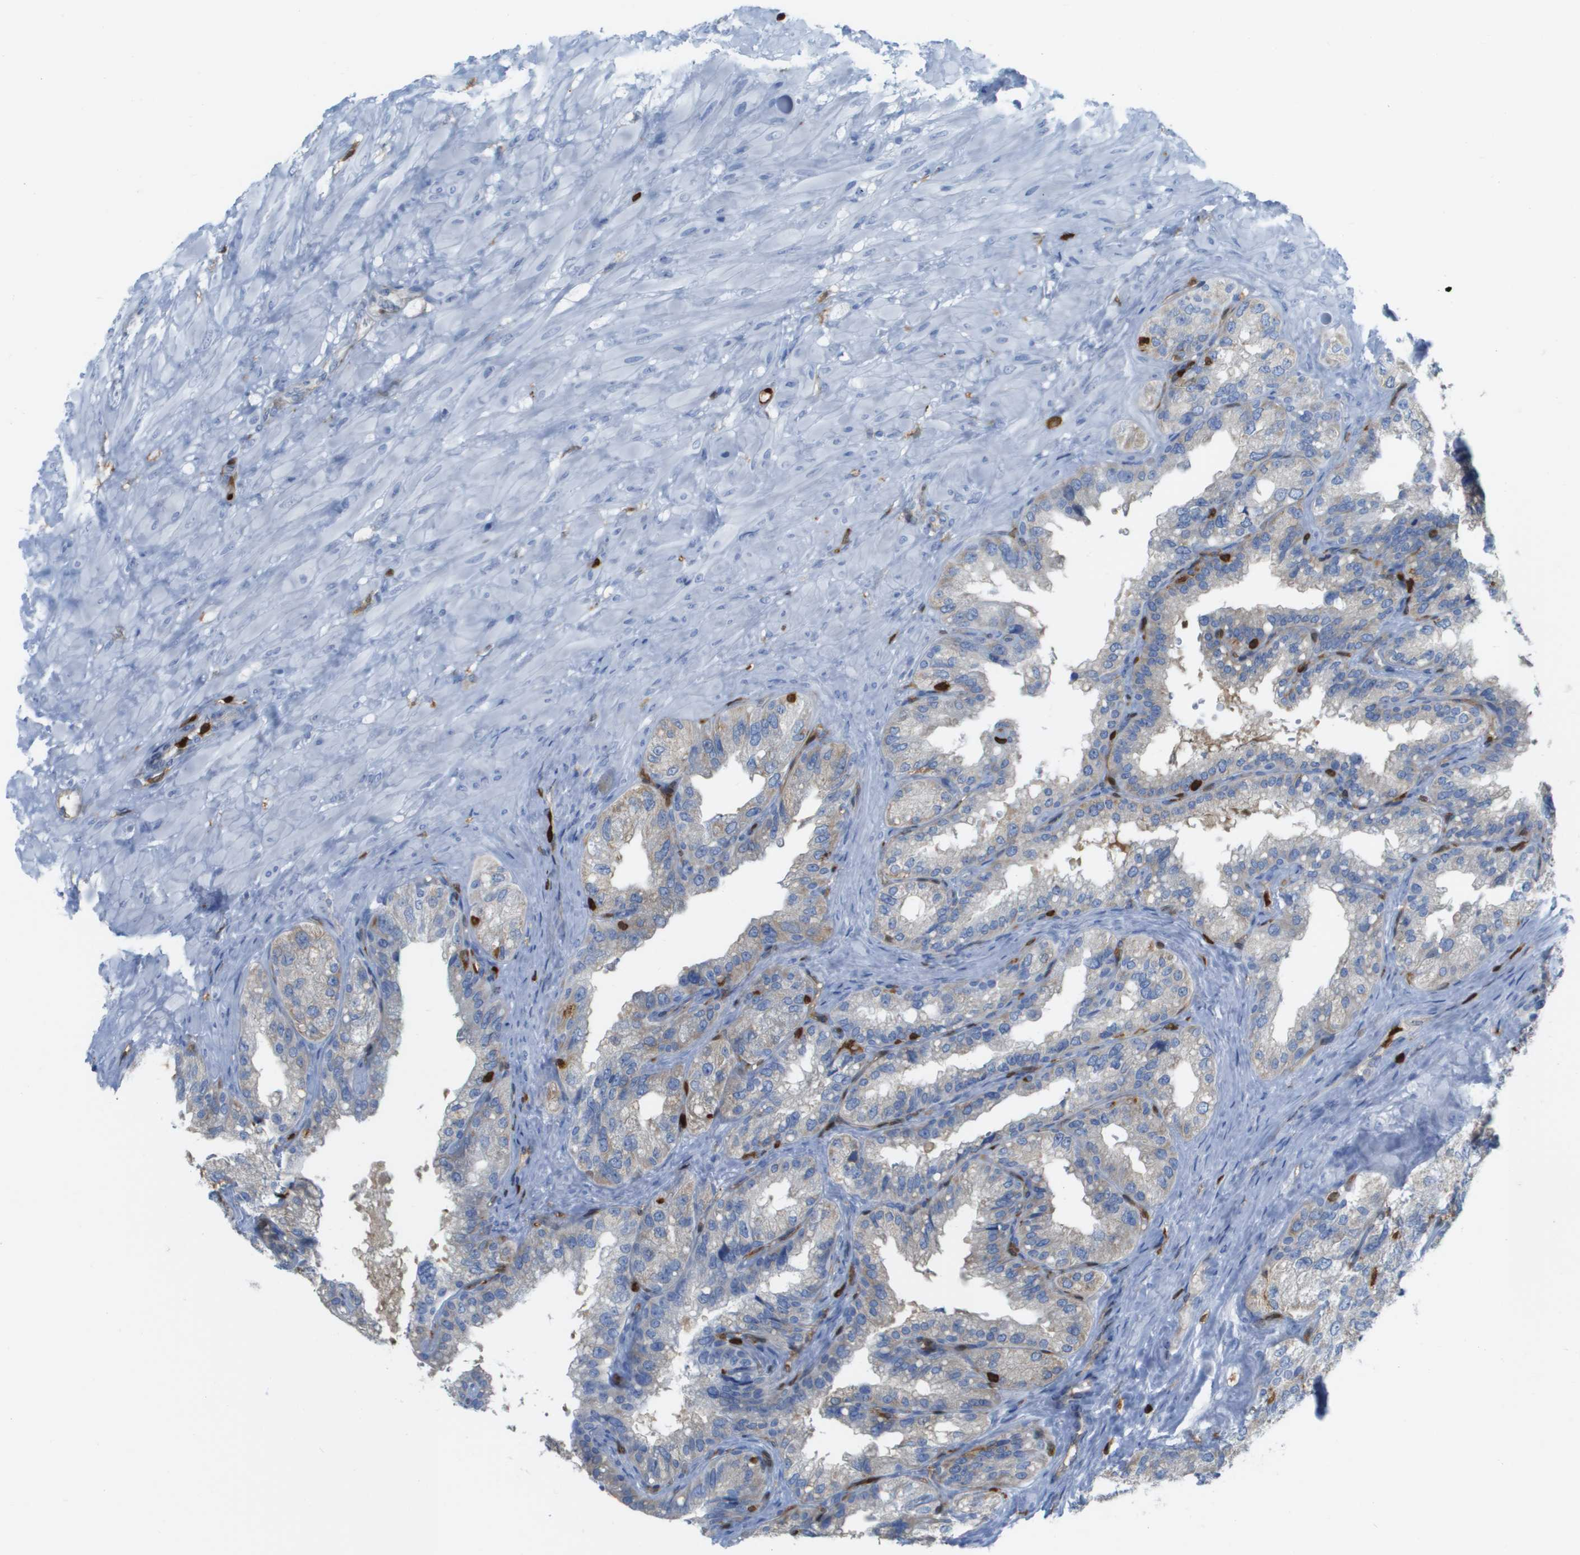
{"staining": {"intensity": "weak", "quantity": "<25%", "location": "cytoplasmic/membranous"}, "tissue": "seminal vesicle", "cell_type": "Glandular cells", "image_type": "normal", "snomed": [{"axis": "morphology", "description": "Normal tissue, NOS"}, {"axis": "topography", "description": "Seminal veicle"}], "caption": "Glandular cells show no significant staining in unremarkable seminal vesicle. (Immunohistochemistry (ihc), brightfield microscopy, high magnification).", "gene": "DOCK5", "patient": {"sex": "male", "age": 68}}